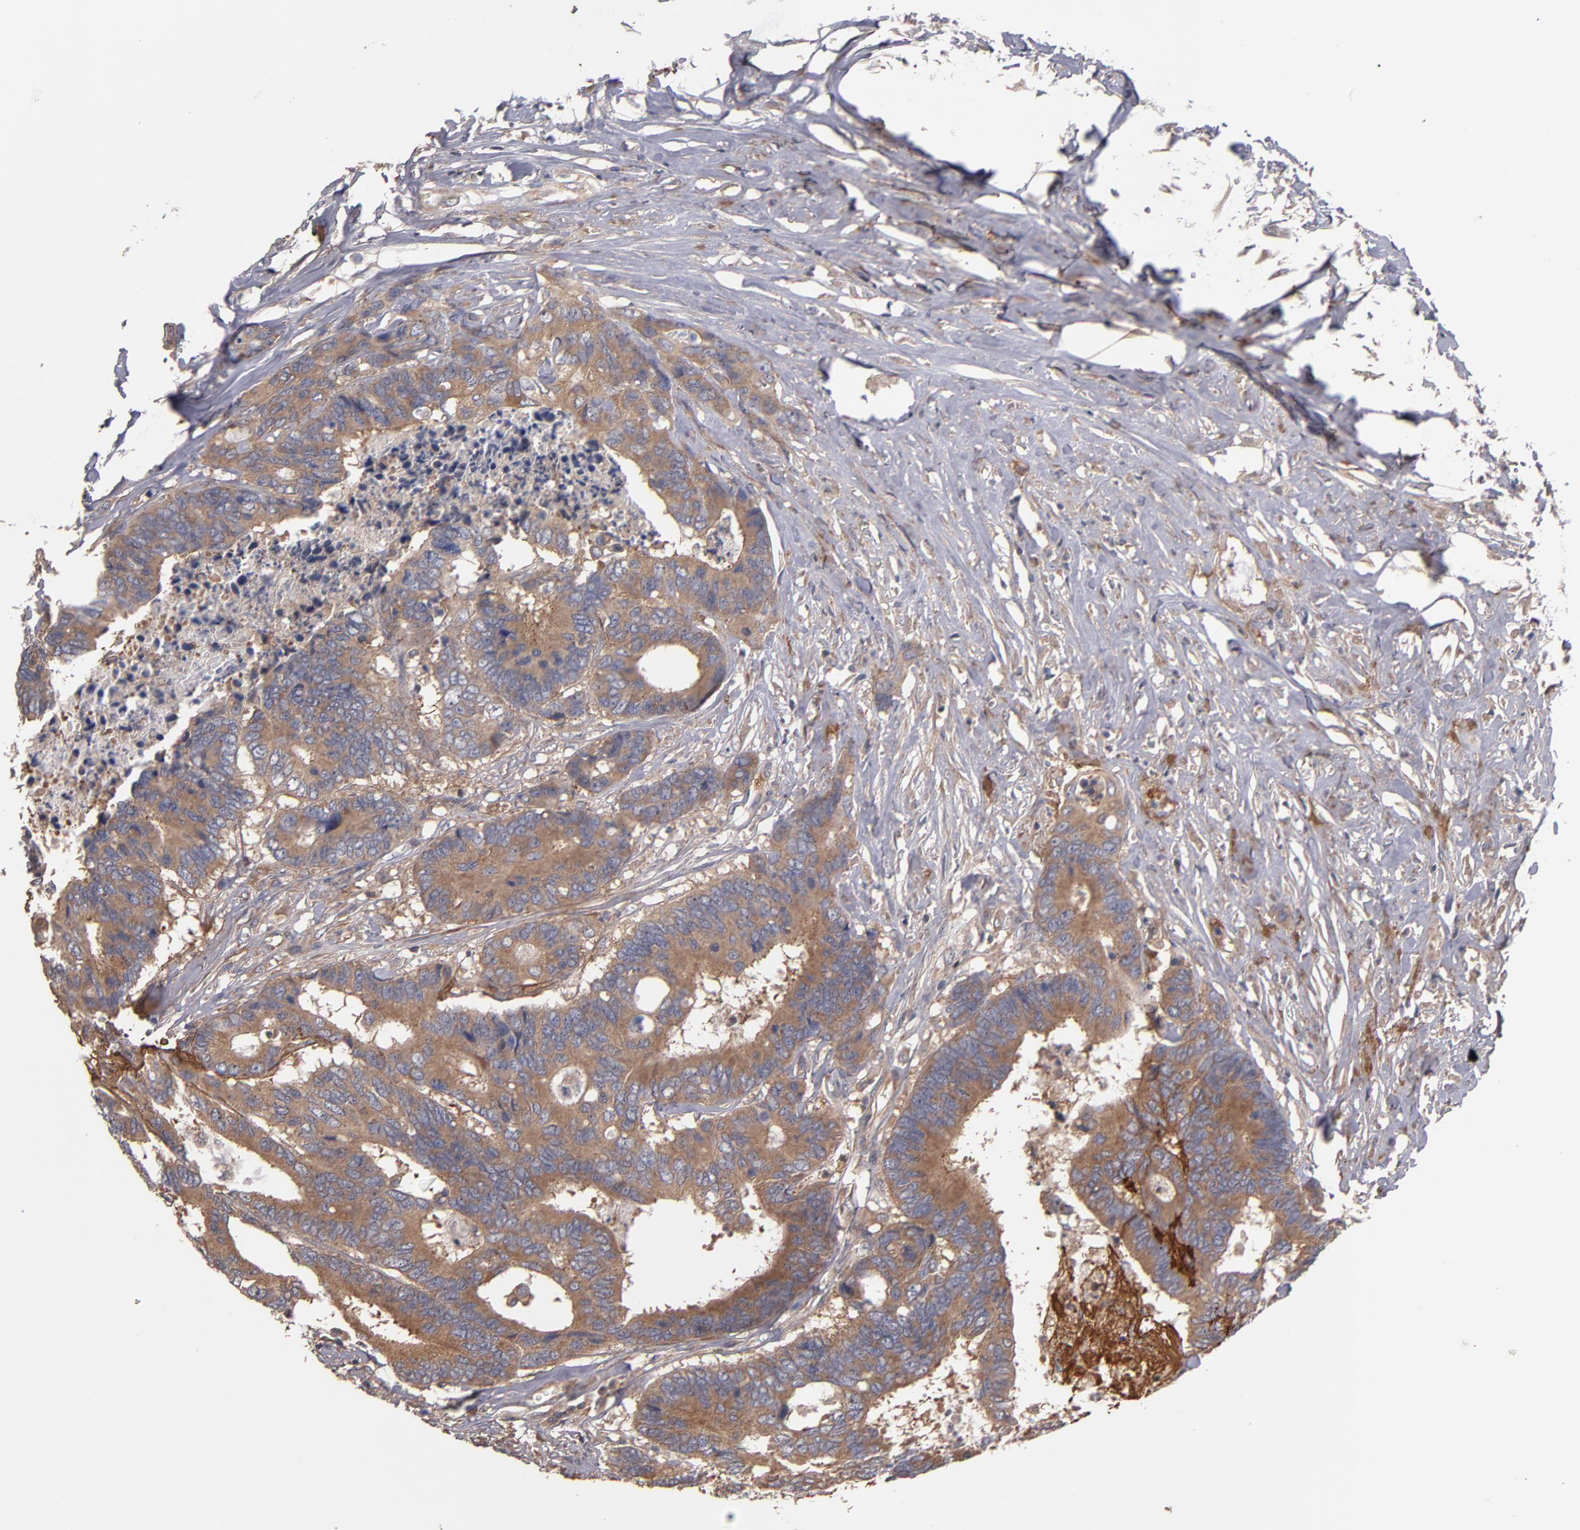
{"staining": {"intensity": "strong", "quantity": ">75%", "location": "cytoplasmic/membranous"}, "tissue": "colorectal cancer", "cell_type": "Tumor cells", "image_type": "cancer", "snomed": [{"axis": "morphology", "description": "Adenocarcinoma, NOS"}, {"axis": "topography", "description": "Rectum"}], "caption": "There is high levels of strong cytoplasmic/membranous expression in tumor cells of colorectal cancer (adenocarcinoma), as demonstrated by immunohistochemical staining (brown color).", "gene": "DACT1", "patient": {"sex": "male", "age": 55}}